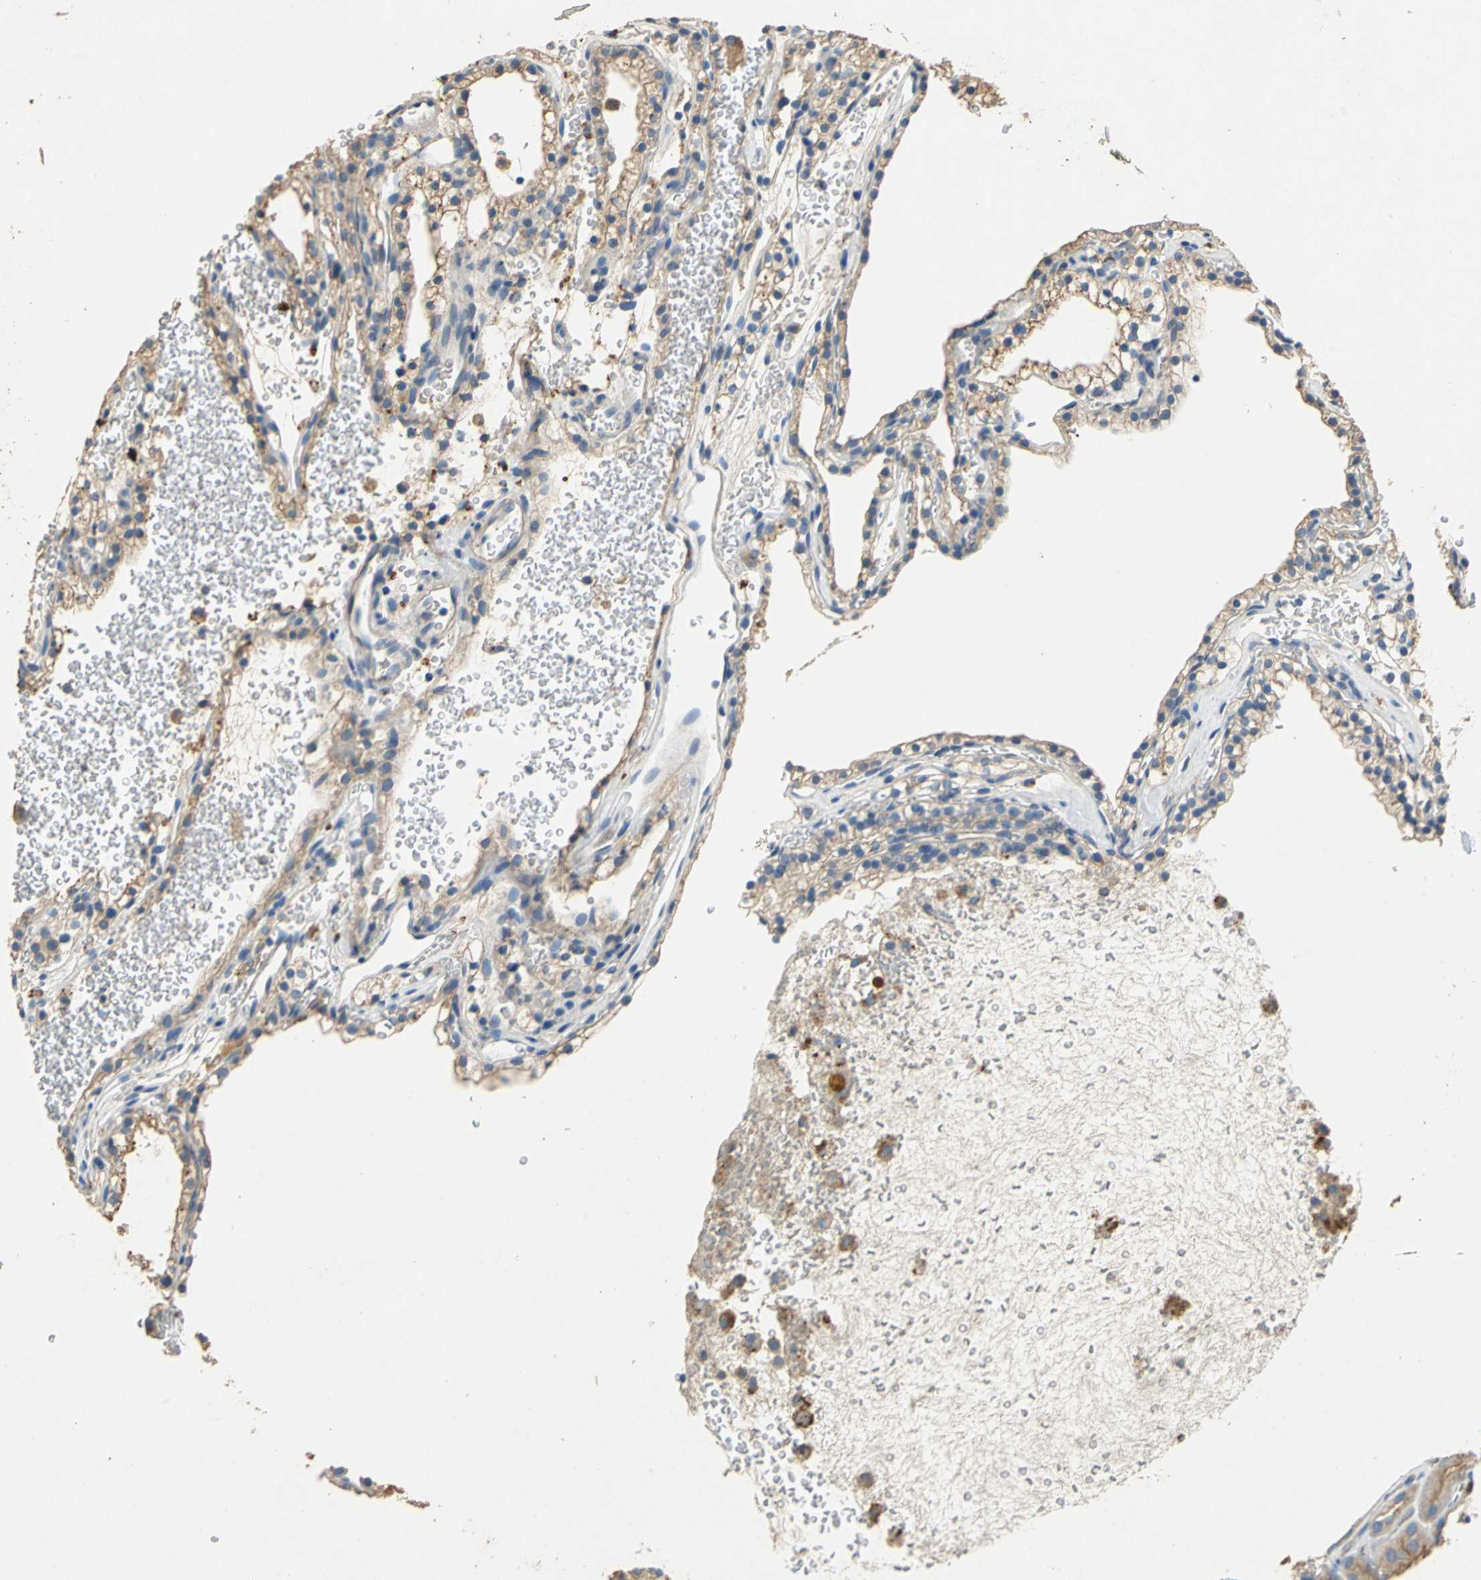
{"staining": {"intensity": "weak", "quantity": ">75%", "location": "cytoplasmic/membranous"}, "tissue": "renal cancer", "cell_type": "Tumor cells", "image_type": "cancer", "snomed": [{"axis": "morphology", "description": "Adenocarcinoma, NOS"}, {"axis": "topography", "description": "Kidney"}], "caption": "This photomicrograph exhibits immunohistochemistry staining of renal adenocarcinoma, with low weak cytoplasmic/membranous positivity in approximately >75% of tumor cells.", "gene": "ADAMTS5", "patient": {"sex": "female", "age": 41}}